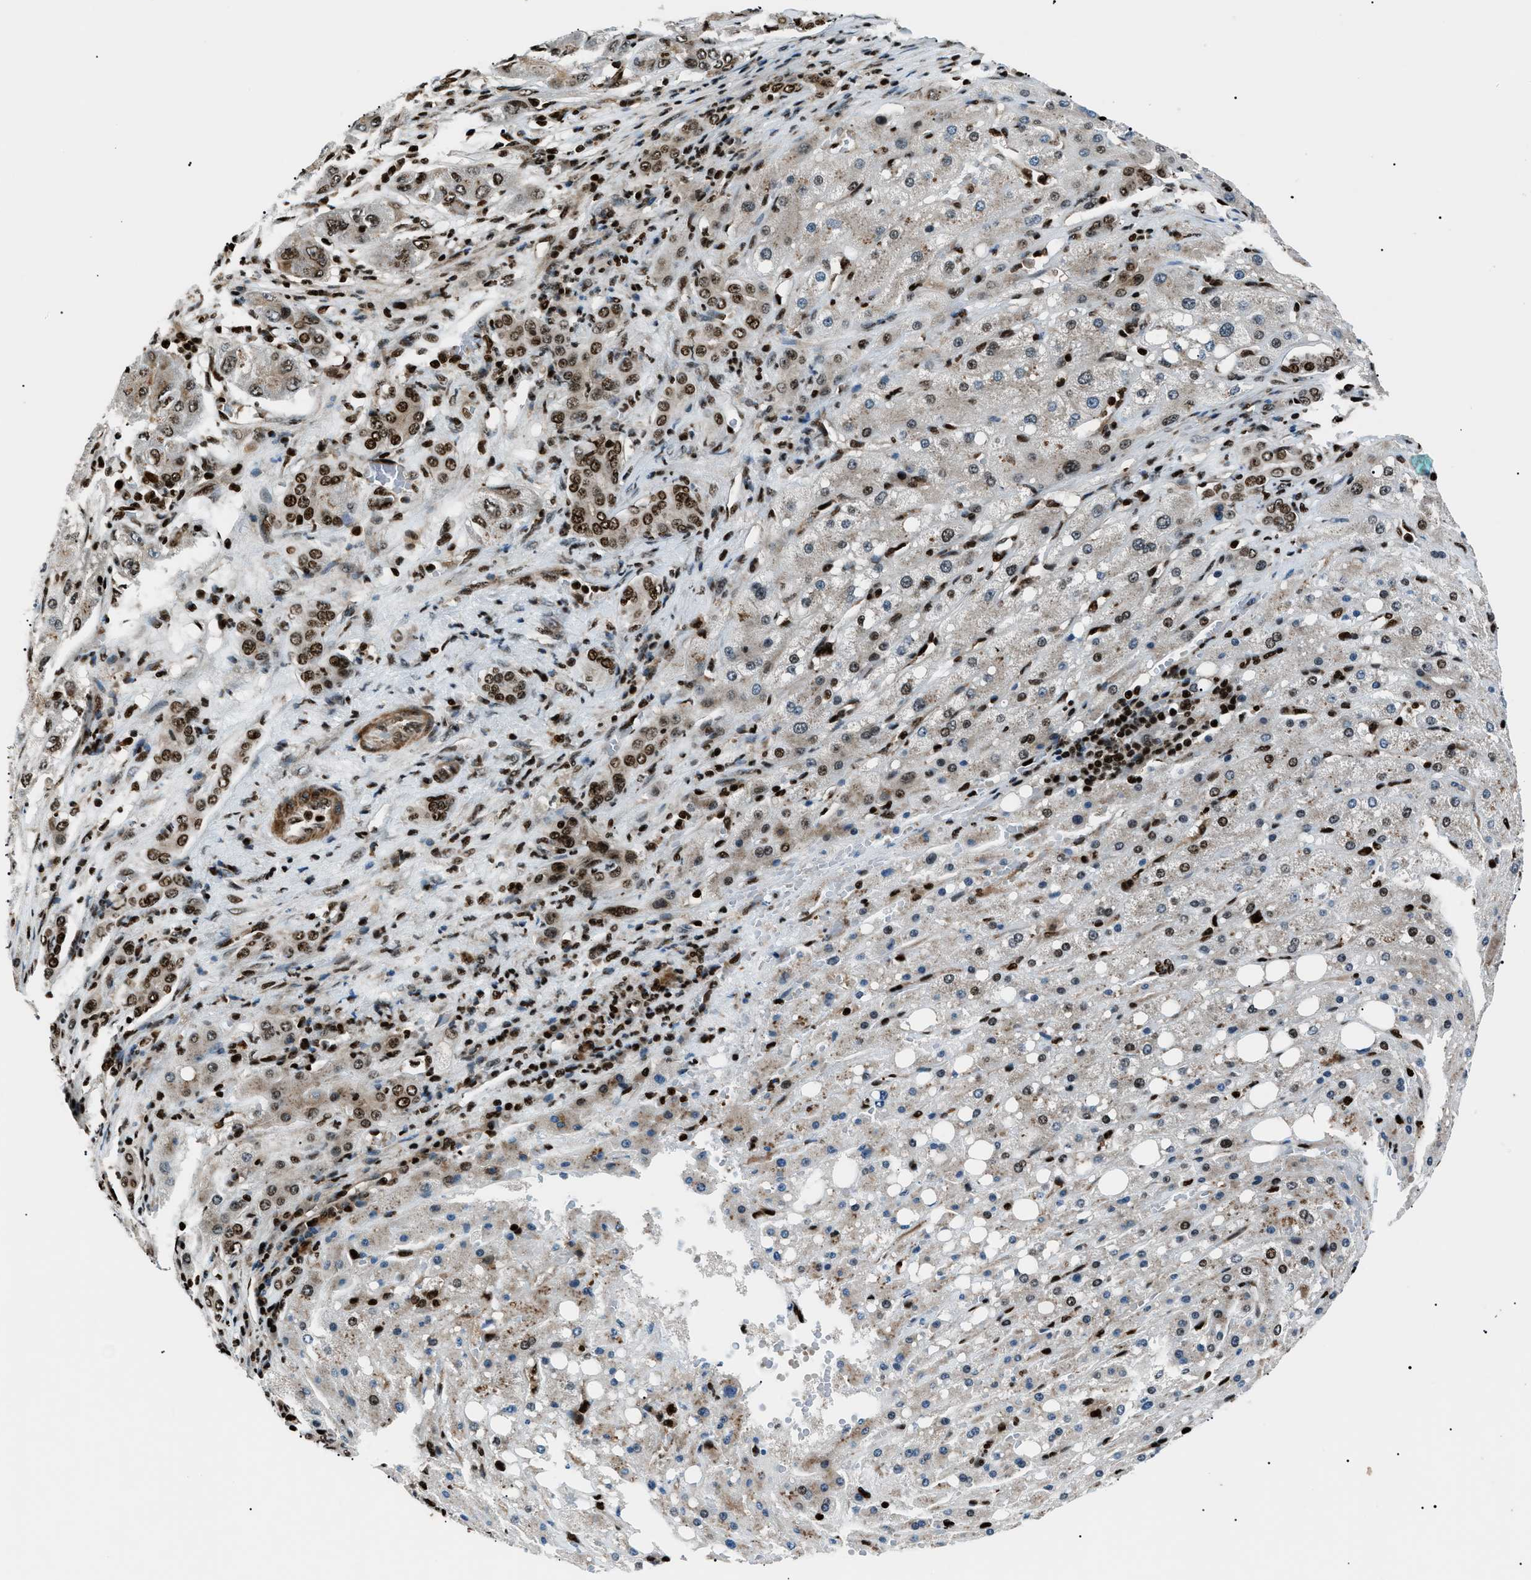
{"staining": {"intensity": "moderate", "quantity": "25%-75%", "location": "nuclear"}, "tissue": "liver cancer", "cell_type": "Tumor cells", "image_type": "cancer", "snomed": [{"axis": "morphology", "description": "Carcinoma, Hepatocellular, NOS"}, {"axis": "topography", "description": "Liver"}], "caption": "Immunohistochemical staining of human hepatocellular carcinoma (liver) exhibits moderate nuclear protein expression in approximately 25%-75% of tumor cells. Using DAB (brown) and hematoxylin (blue) stains, captured at high magnification using brightfield microscopy.", "gene": "PRKX", "patient": {"sex": "male", "age": 80}}